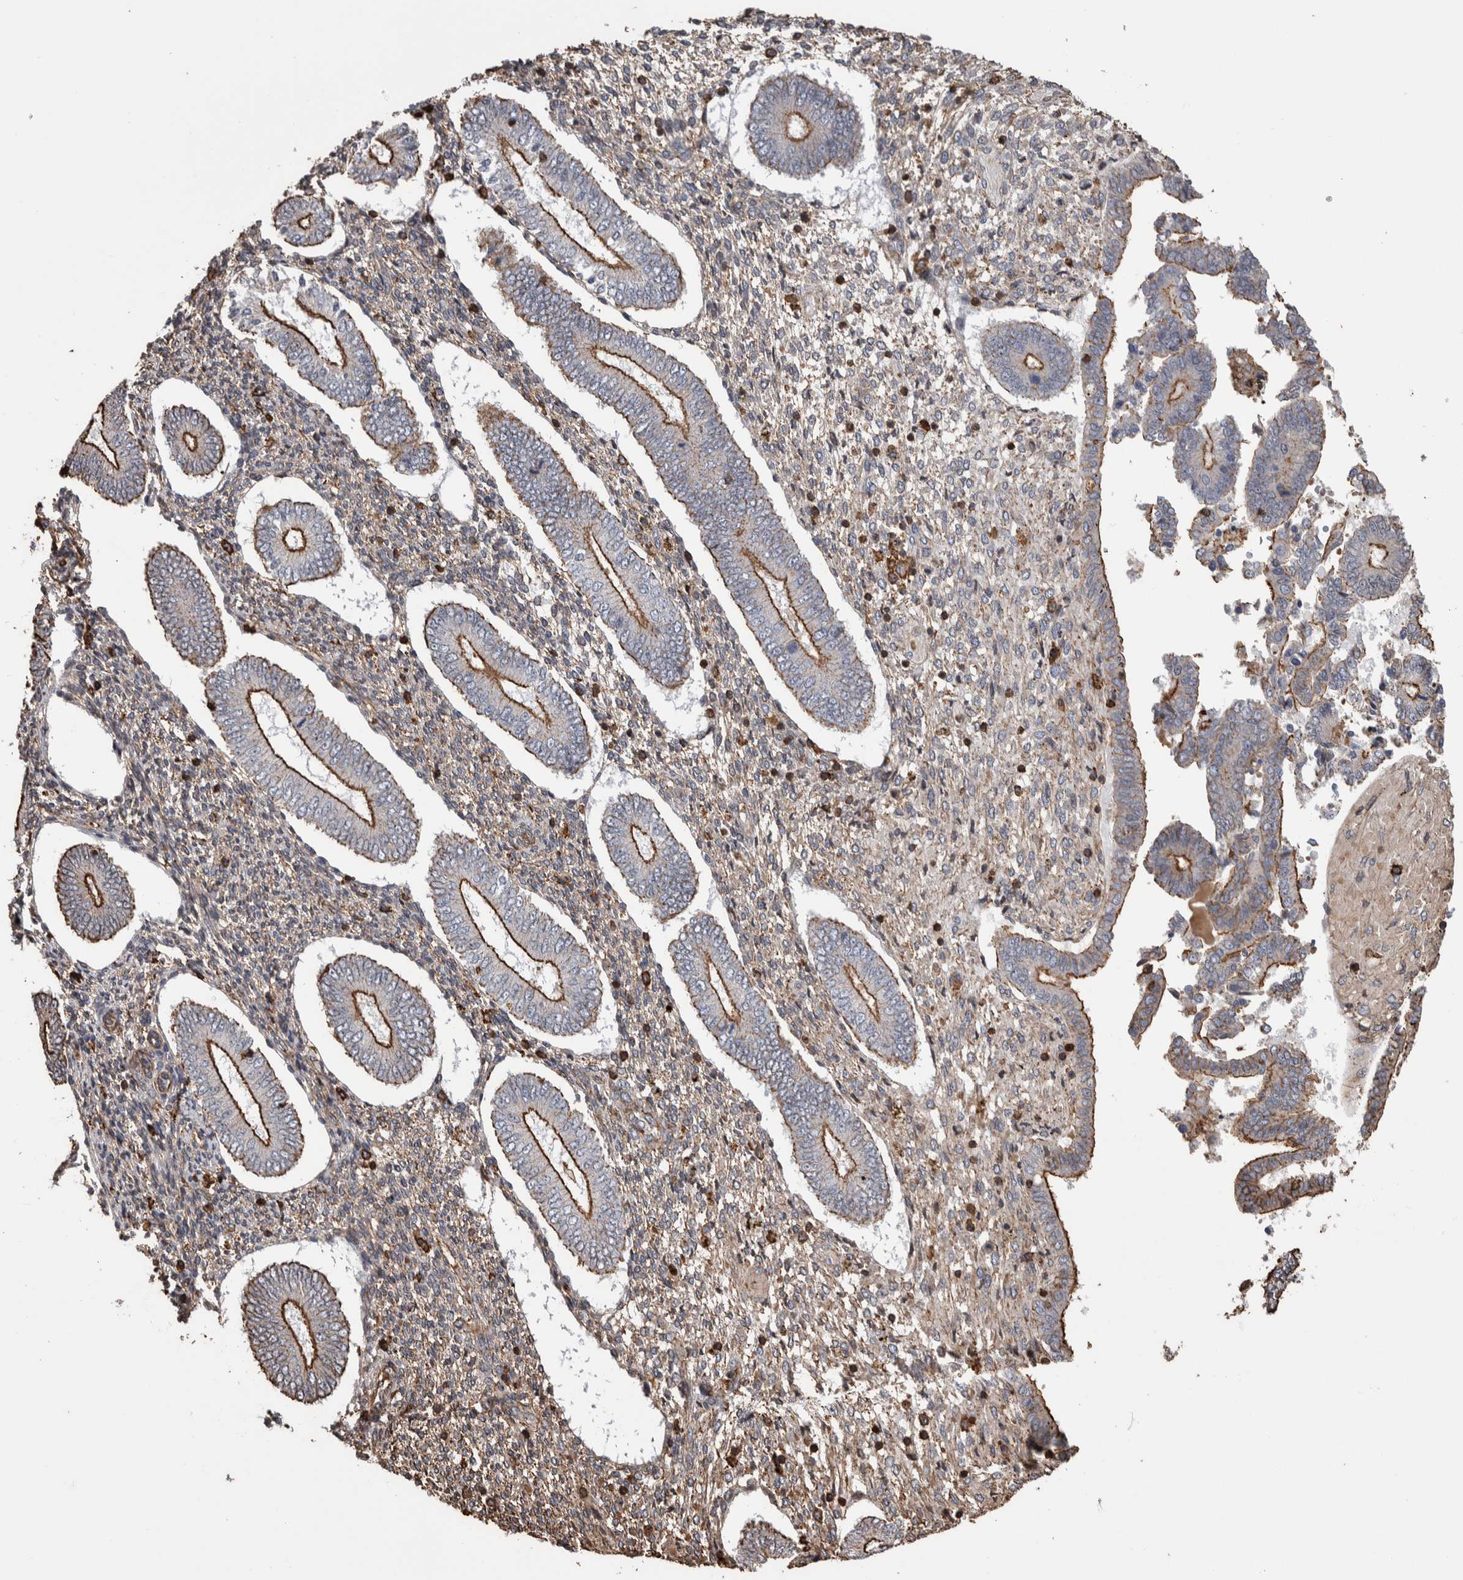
{"staining": {"intensity": "weak", "quantity": "25%-75%", "location": "cytoplasmic/membranous"}, "tissue": "endometrium", "cell_type": "Cells in endometrial stroma", "image_type": "normal", "snomed": [{"axis": "morphology", "description": "Normal tissue, NOS"}, {"axis": "topography", "description": "Endometrium"}], "caption": "An image of human endometrium stained for a protein demonstrates weak cytoplasmic/membranous brown staining in cells in endometrial stroma. The protein is stained brown, and the nuclei are stained in blue (DAB IHC with brightfield microscopy, high magnification).", "gene": "ENPP2", "patient": {"sex": "female", "age": 42}}